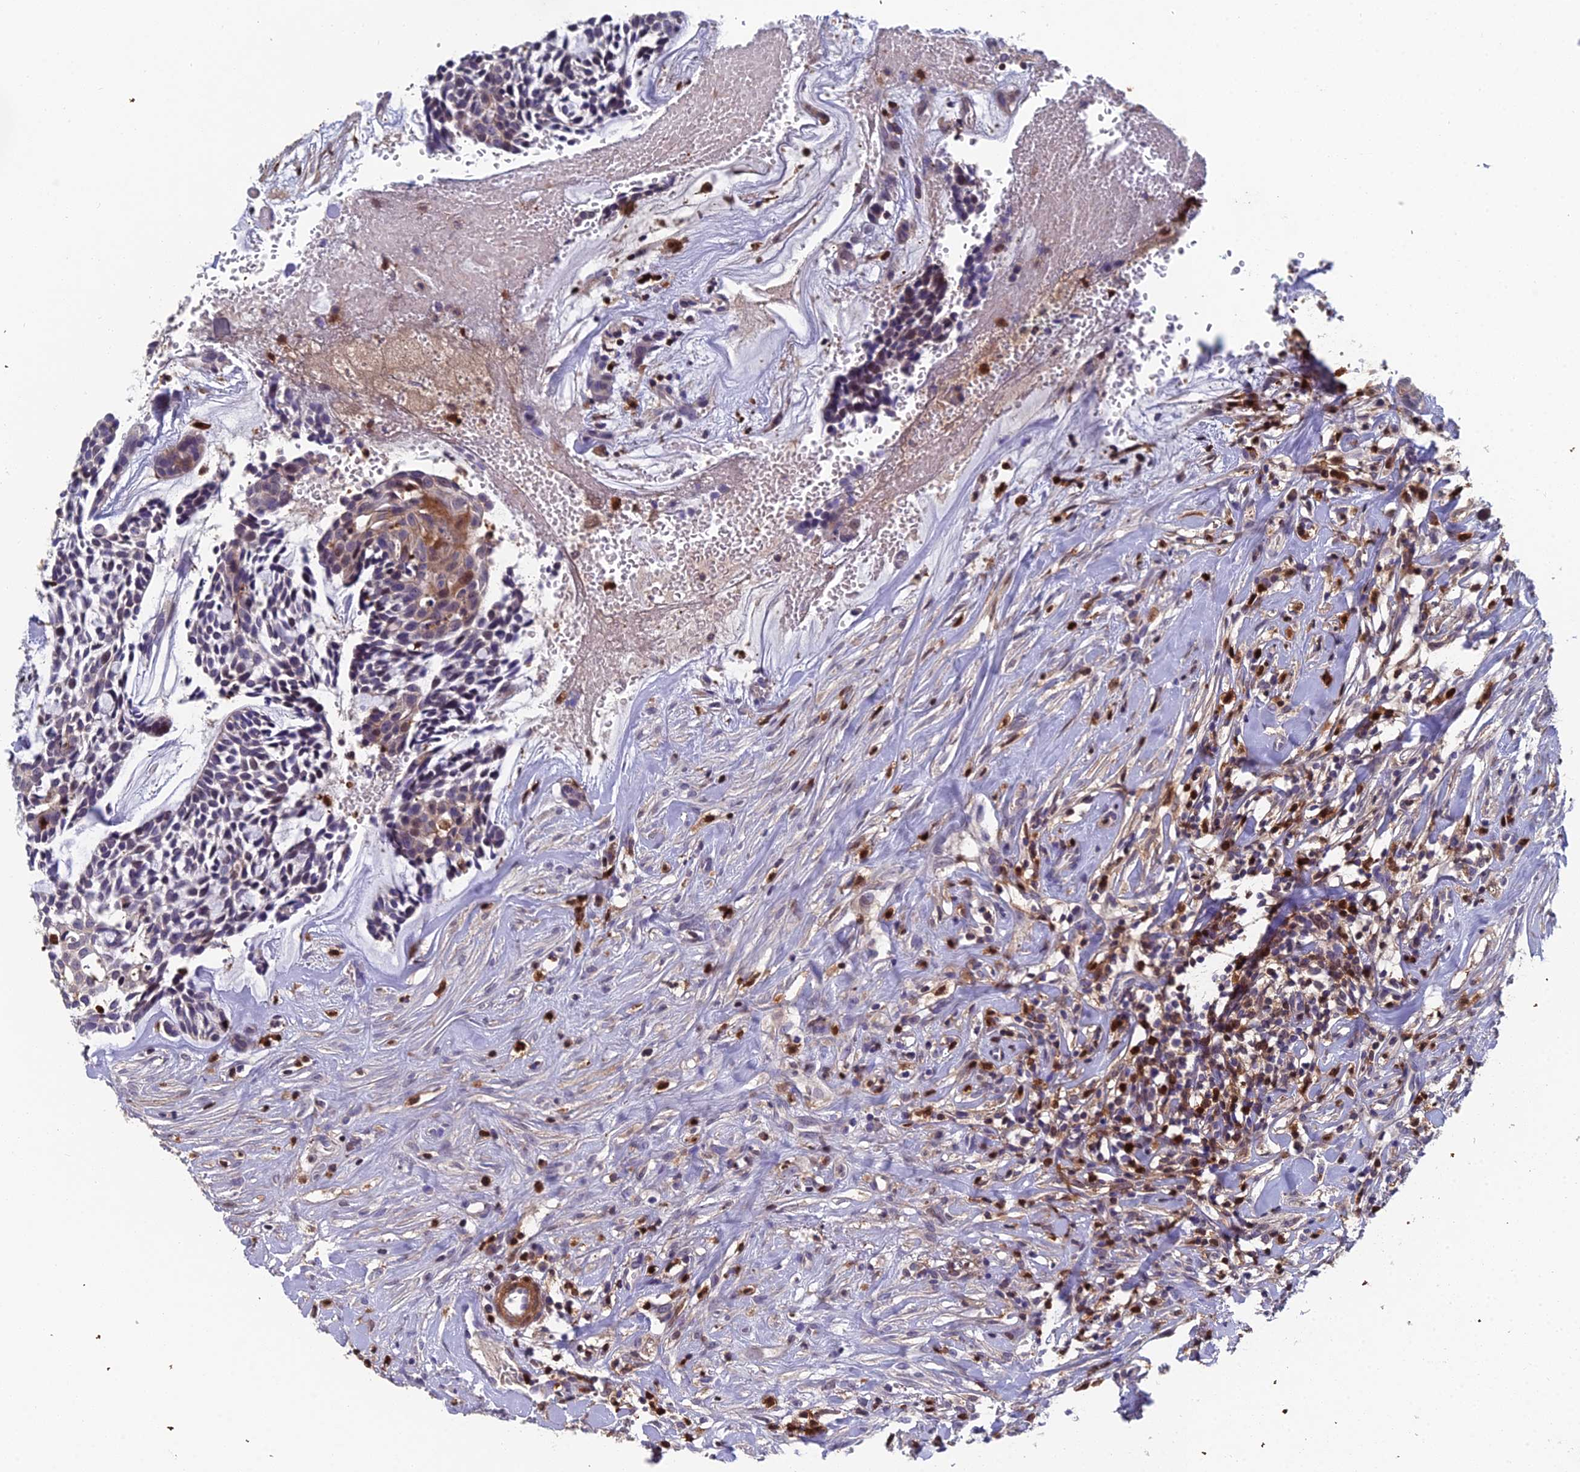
{"staining": {"intensity": "weak", "quantity": "25%-75%", "location": "cytoplasmic/membranous"}, "tissue": "head and neck cancer", "cell_type": "Tumor cells", "image_type": "cancer", "snomed": [{"axis": "morphology", "description": "Normal tissue, NOS"}, {"axis": "morphology", "description": "Adenocarcinoma, NOS"}, {"axis": "topography", "description": "Subcutis"}, {"axis": "topography", "description": "Nasopharynx"}, {"axis": "topography", "description": "Head-Neck"}], "caption": "Immunohistochemical staining of head and neck adenocarcinoma displays low levels of weak cytoplasmic/membranous protein expression in about 25%-75% of tumor cells. Using DAB (brown) and hematoxylin (blue) stains, captured at high magnification using brightfield microscopy.", "gene": "GALK2", "patient": {"sex": "female", "age": 73}}